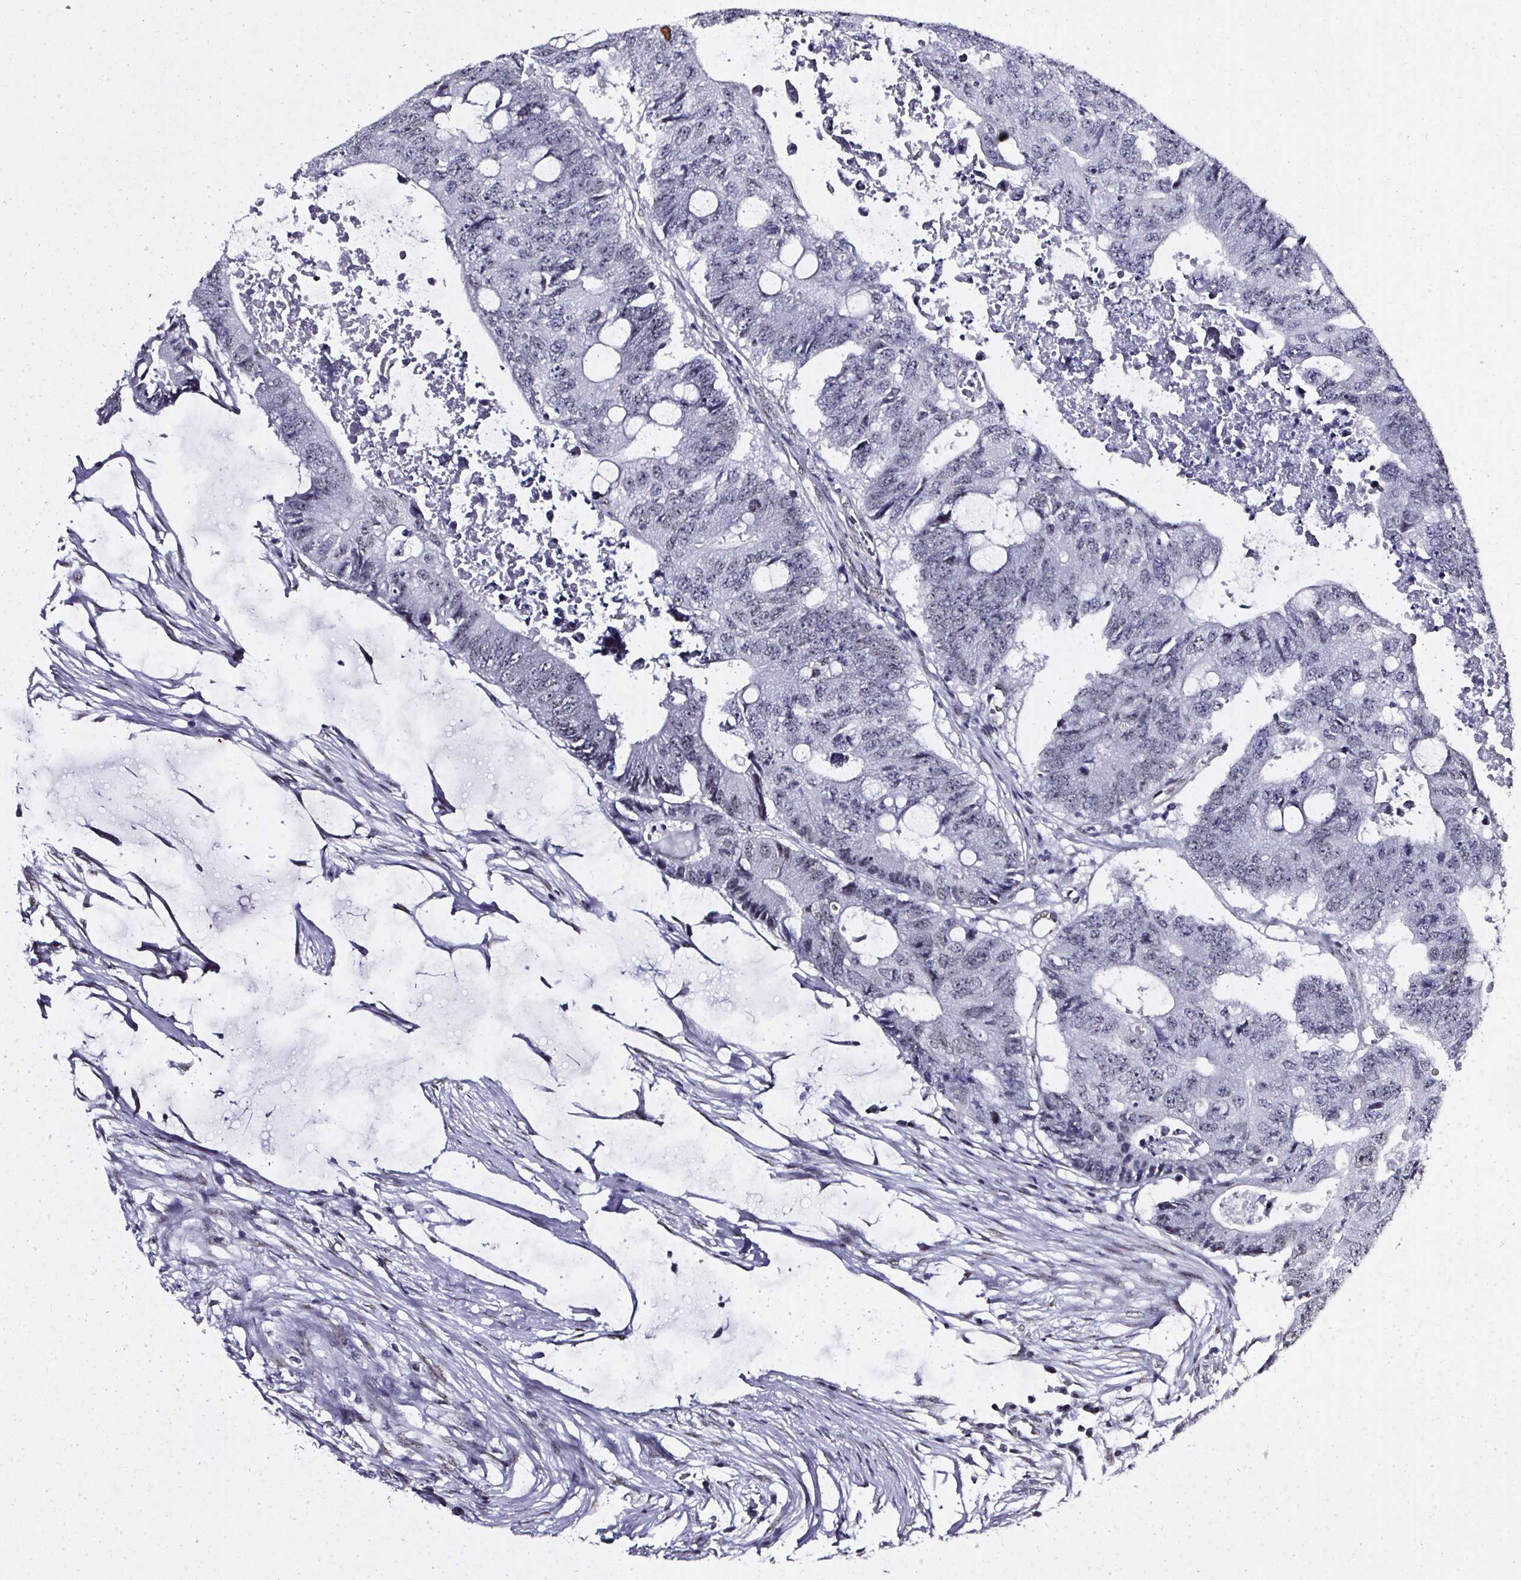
{"staining": {"intensity": "negative", "quantity": "none", "location": "none"}, "tissue": "colorectal cancer", "cell_type": "Tumor cells", "image_type": "cancer", "snomed": [{"axis": "morphology", "description": "Adenocarcinoma, NOS"}, {"axis": "topography", "description": "Colon"}], "caption": "Human adenocarcinoma (colorectal) stained for a protein using immunohistochemistry shows no positivity in tumor cells.", "gene": "GP6", "patient": {"sex": "male", "age": 71}}